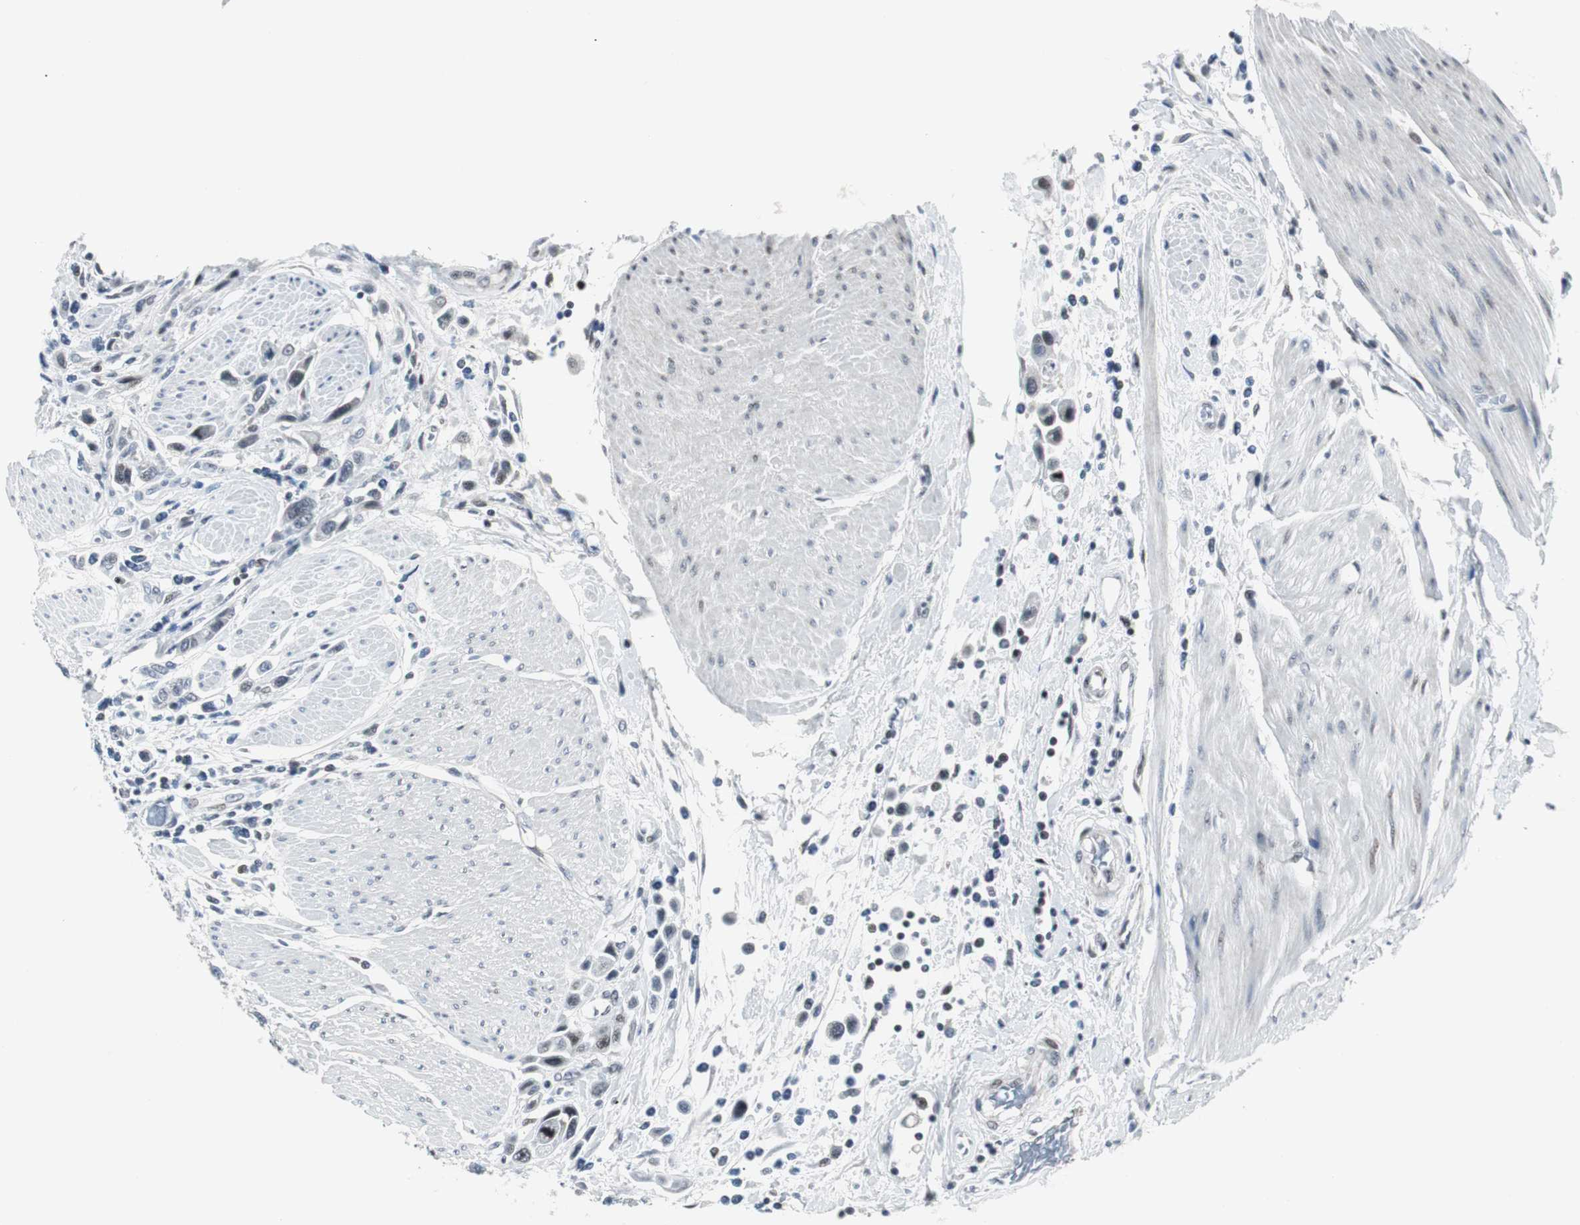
{"staining": {"intensity": "weak", "quantity": "<25%", "location": "nuclear"}, "tissue": "urothelial cancer", "cell_type": "Tumor cells", "image_type": "cancer", "snomed": [{"axis": "morphology", "description": "Urothelial carcinoma, High grade"}, {"axis": "topography", "description": "Urinary bladder"}], "caption": "DAB immunohistochemical staining of human urothelial carcinoma (high-grade) shows no significant staining in tumor cells.", "gene": "MTA1", "patient": {"sex": "male", "age": 50}}